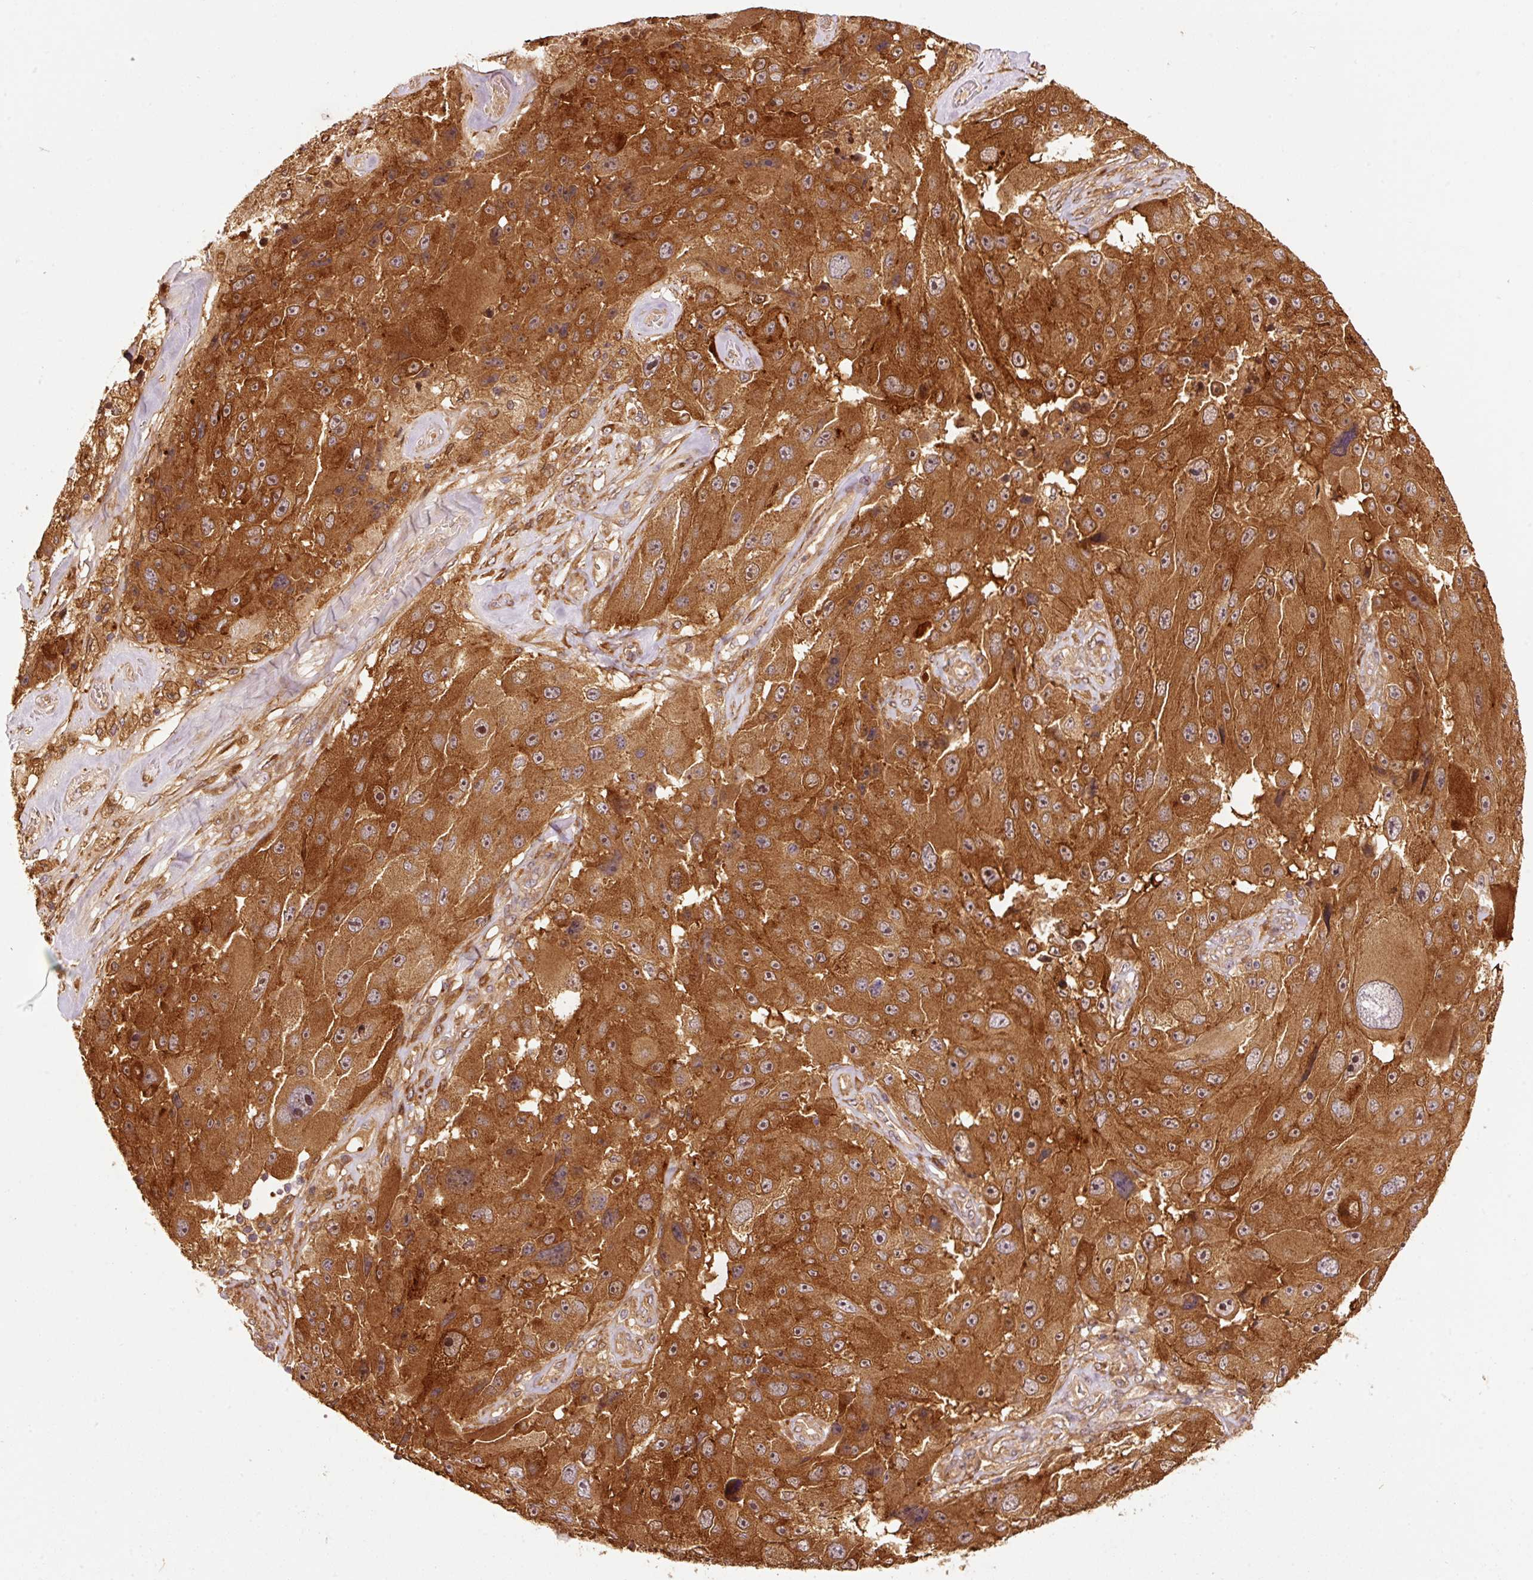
{"staining": {"intensity": "strong", "quantity": ">75%", "location": "cytoplasmic/membranous,nuclear"}, "tissue": "melanoma", "cell_type": "Tumor cells", "image_type": "cancer", "snomed": [{"axis": "morphology", "description": "Malignant melanoma, Metastatic site"}, {"axis": "topography", "description": "Lymph node"}], "caption": "This histopathology image exhibits immunohistochemistry staining of melanoma, with high strong cytoplasmic/membranous and nuclear expression in about >75% of tumor cells.", "gene": "OXER1", "patient": {"sex": "male", "age": 62}}